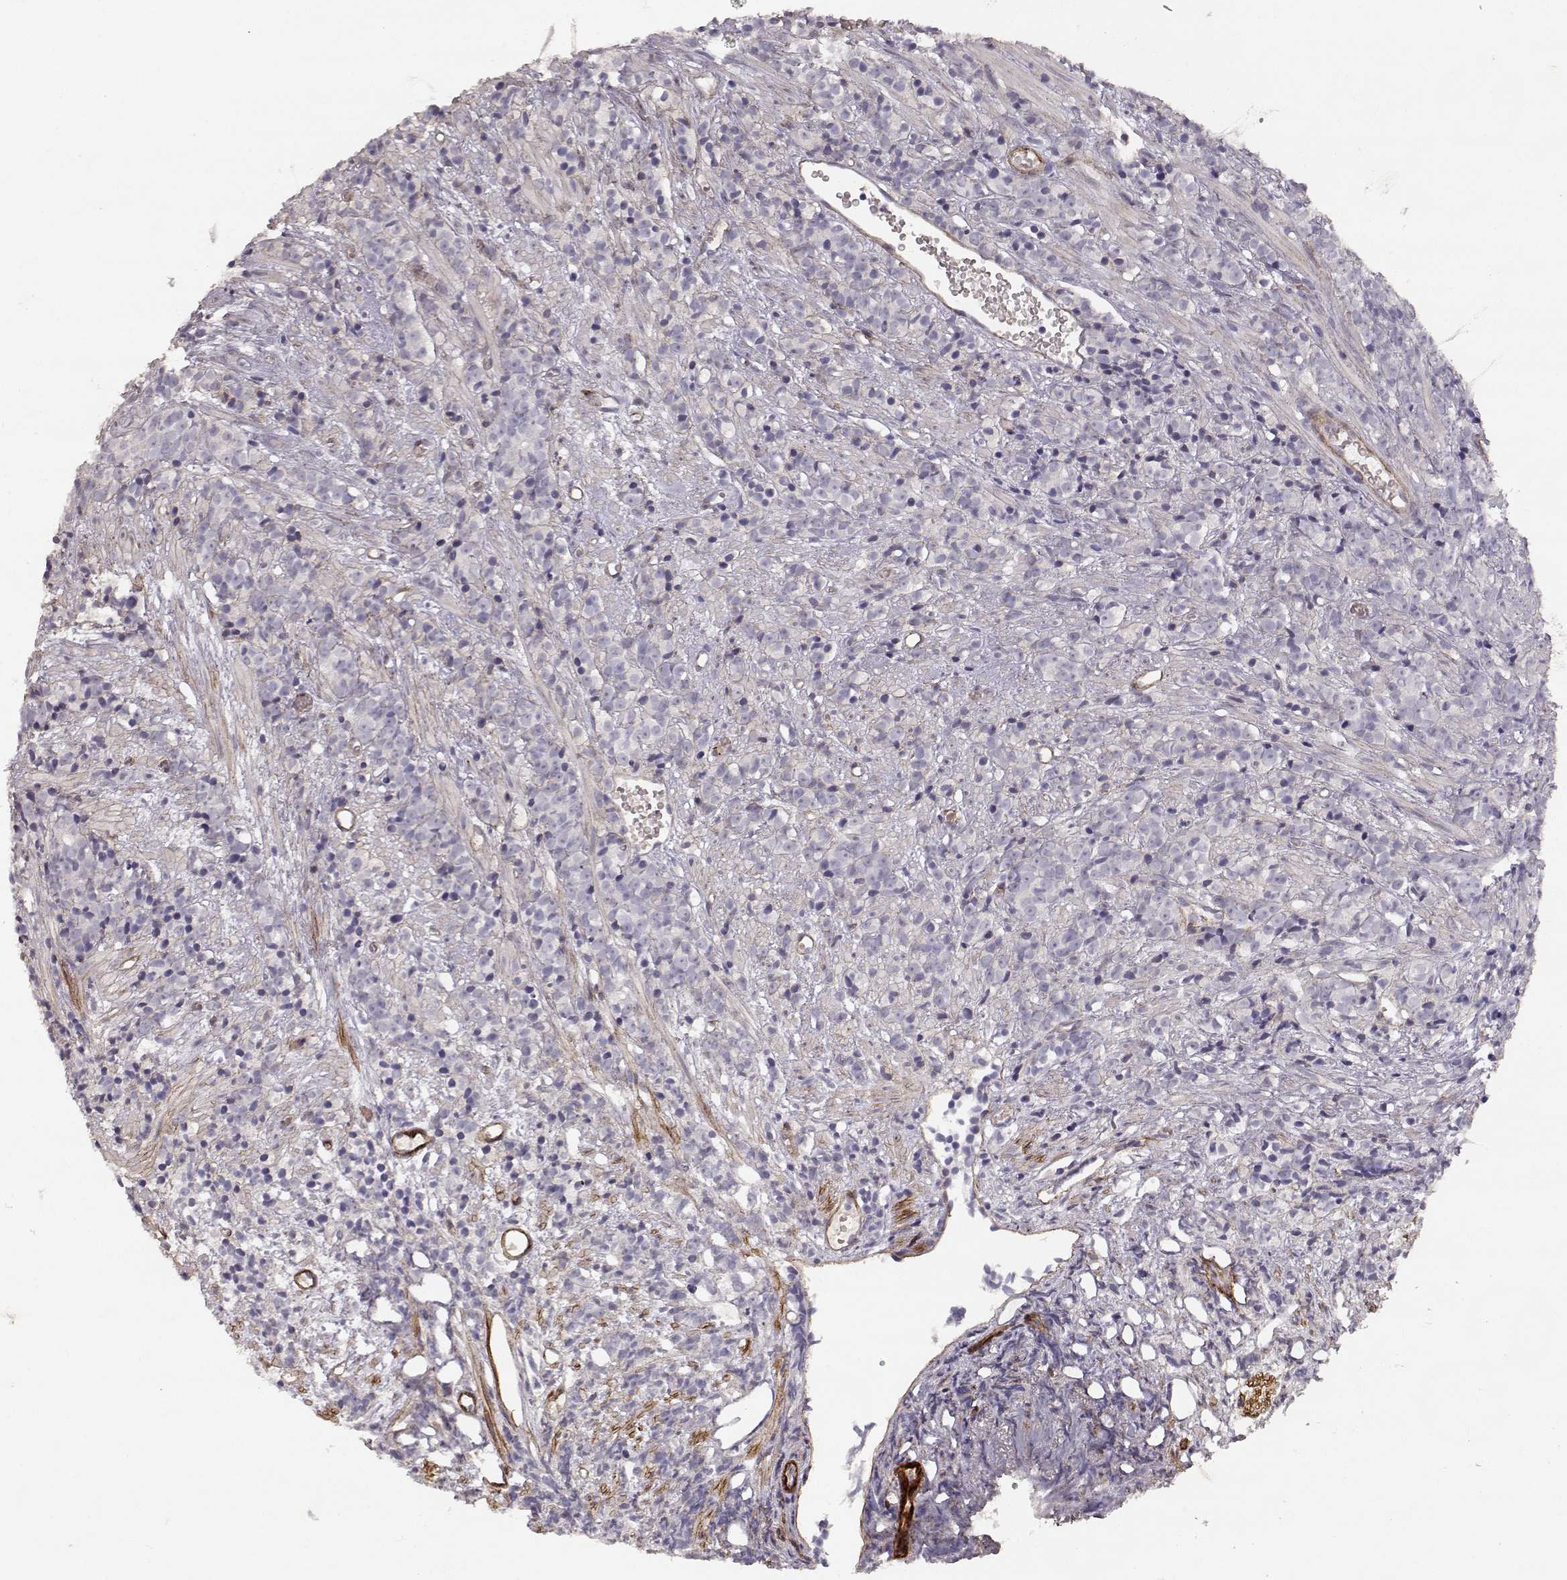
{"staining": {"intensity": "negative", "quantity": "none", "location": "none"}, "tissue": "prostate cancer", "cell_type": "Tumor cells", "image_type": "cancer", "snomed": [{"axis": "morphology", "description": "Adenocarcinoma, High grade"}, {"axis": "topography", "description": "Prostate"}], "caption": "The micrograph shows no staining of tumor cells in high-grade adenocarcinoma (prostate).", "gene": "LAMC1", "patient": {"sex": "male", "age": 81}}